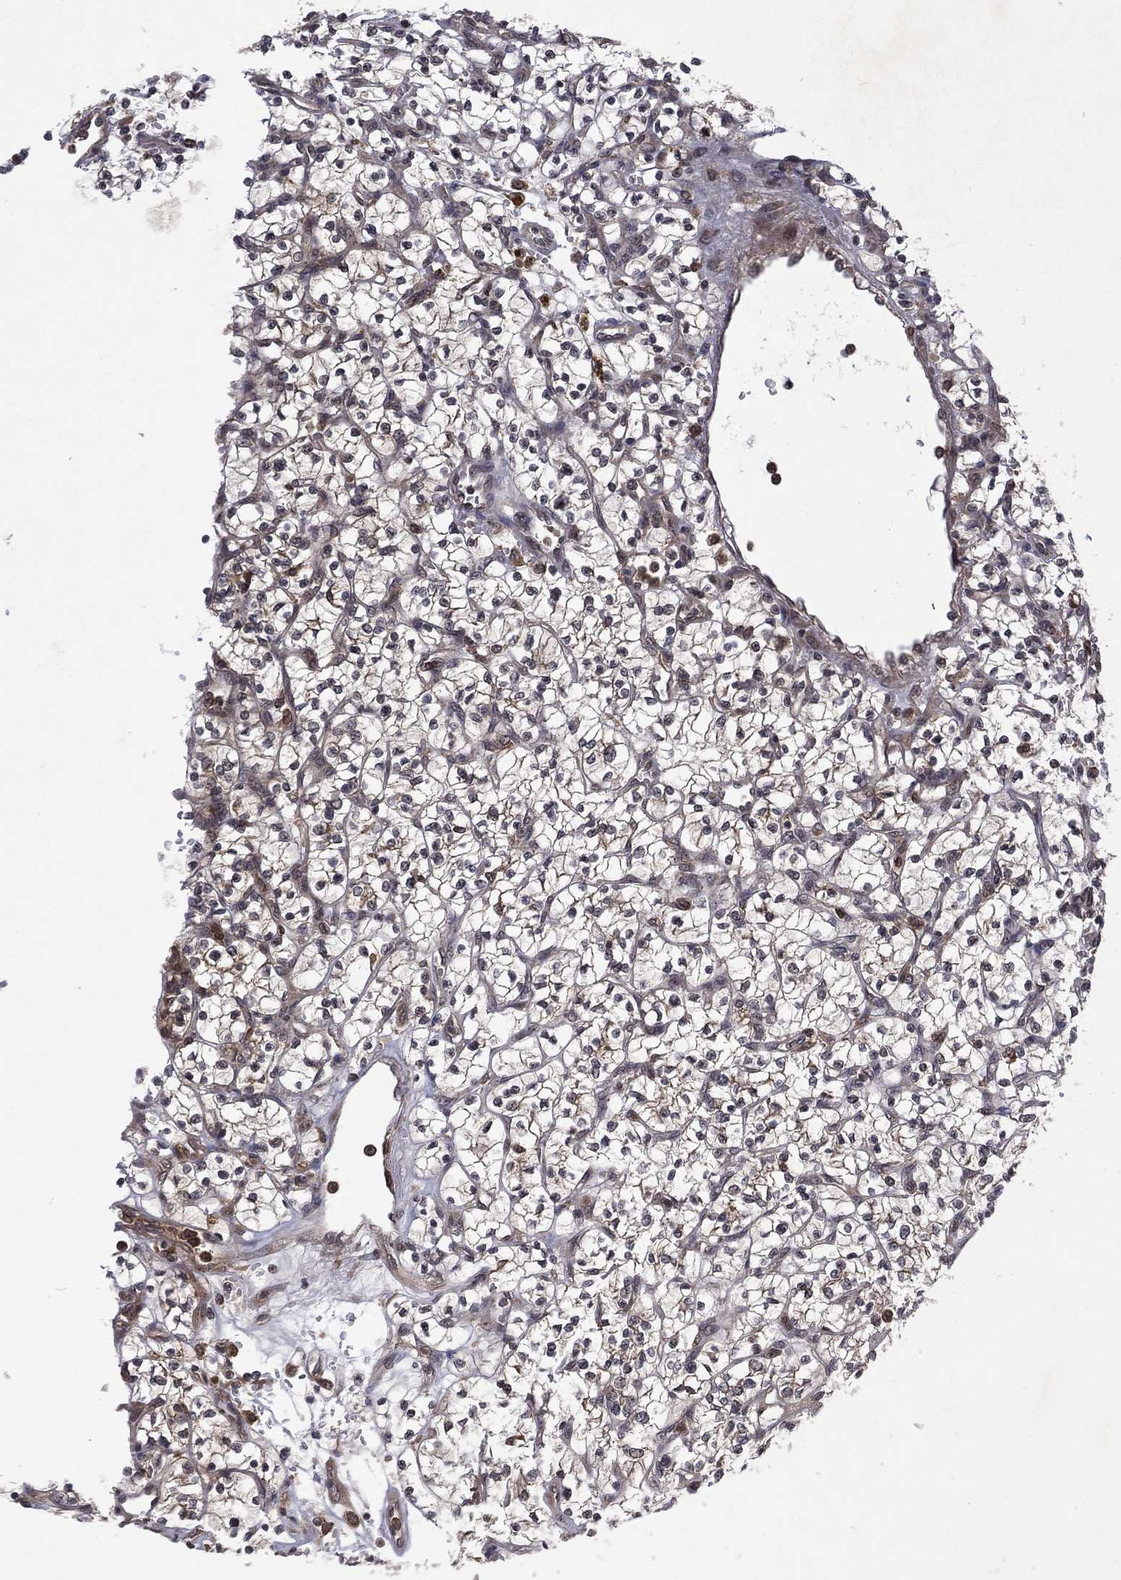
{"staining": {"intensity": "moderate", "quantity": "25%-75%", "location": "cytoplasmic/membranous"}, "tissue": "renal cancer", "cell_type": "Tumor cells", "image_type": "cancer", "snomed": [{"axis": "morphology", "description": "Adenocarcinoma, NOS"}, {"axis": "topography", "description": "Kidney"}], "caption": "Renal cancer (adenocarcinoma) stained with DAB (3,3'-diaminobenzidine) immunohistochemistry (IHC) displays medium levels of moderate cytoplasmic/membranous staining in approximately 25%-75% of tumor cells.", "gene": "ATG4B", "patient": {"sex": "female", "age": 64}}